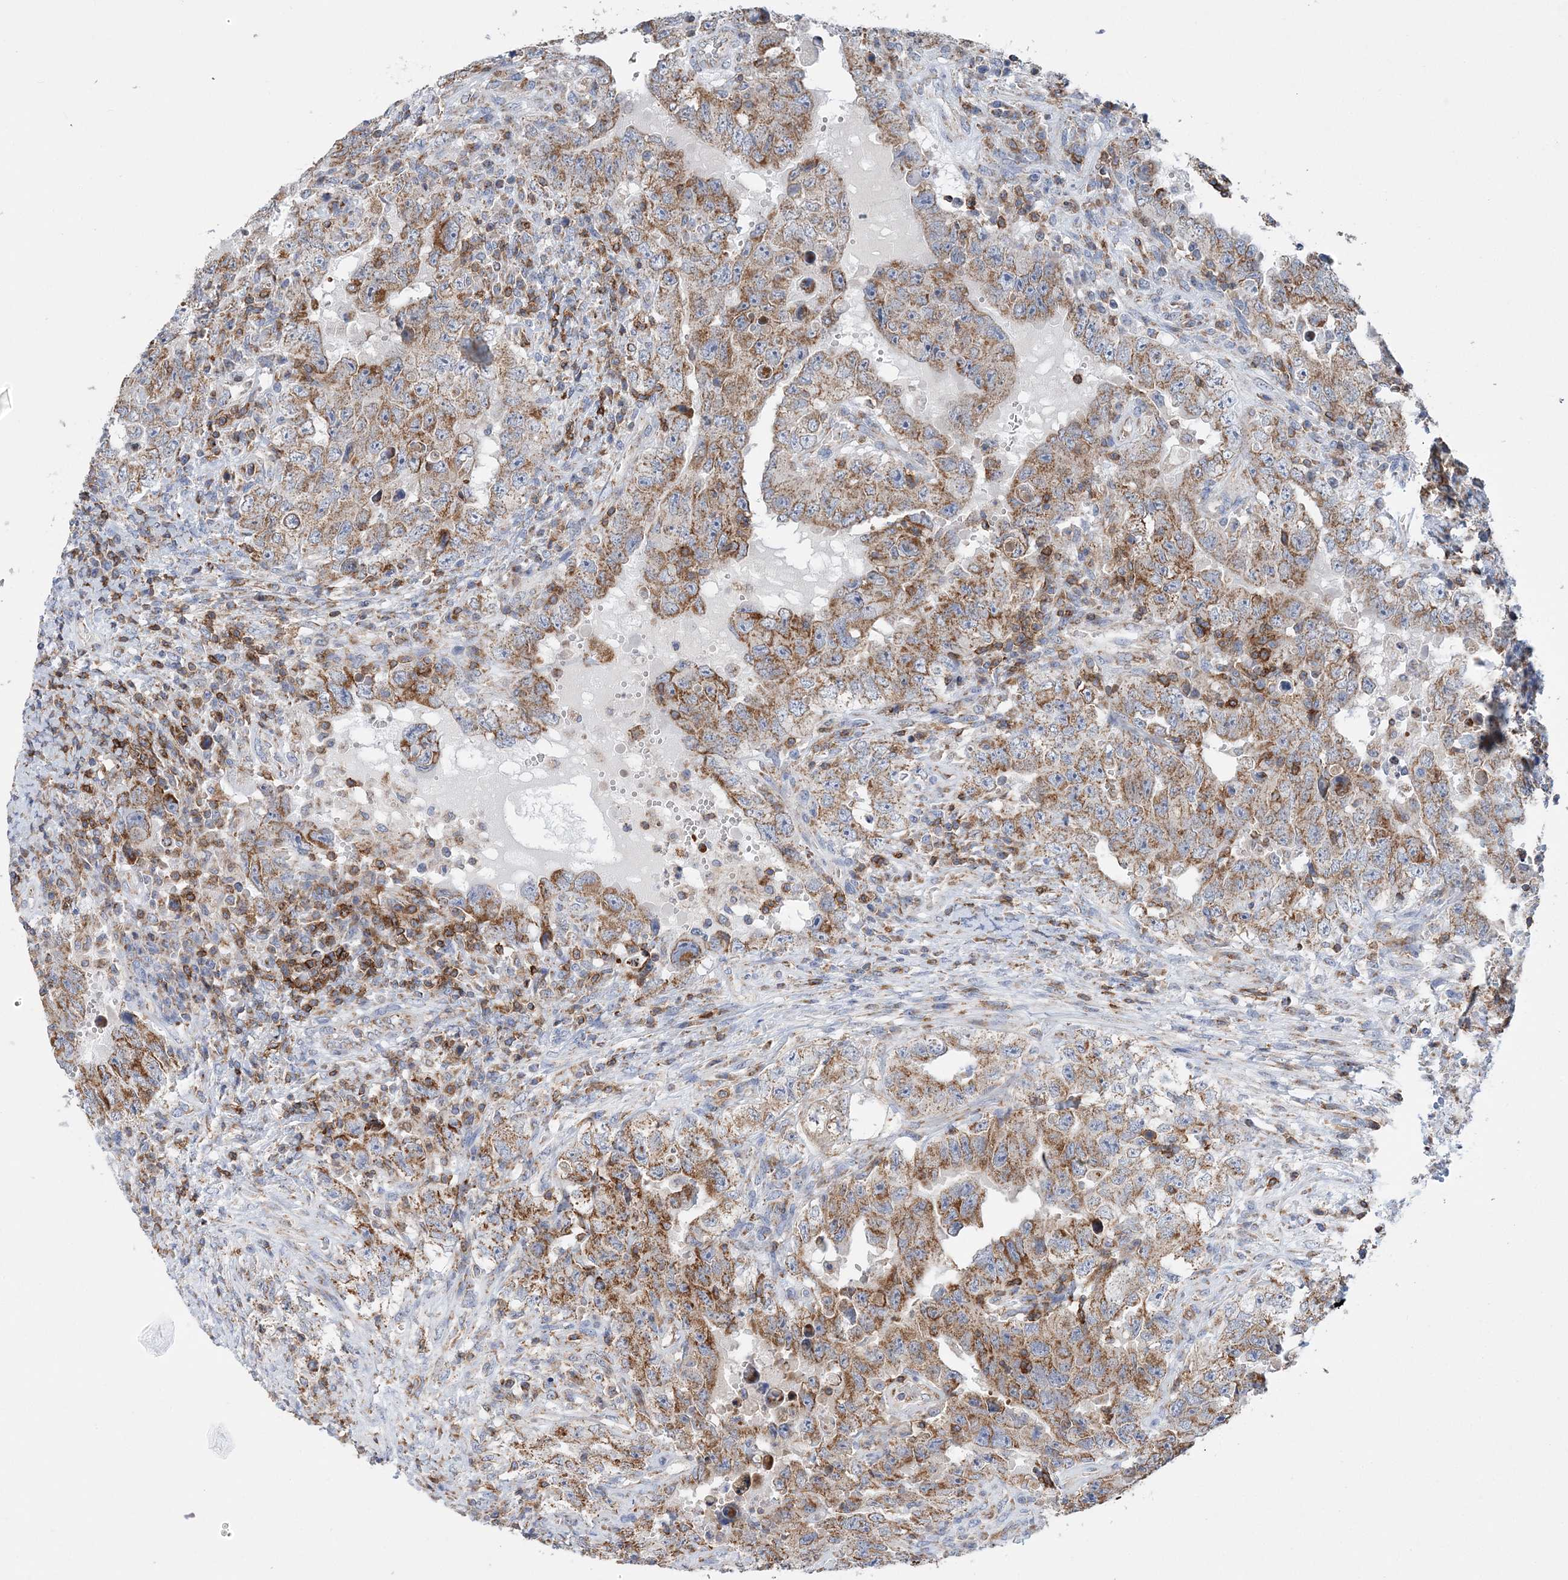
{"staining": {"intensity": "moderate", "quantity": ">75%", "location": "cytoplasmic/membranous"}, "tissue": "testis cancer", "cell_type": "Tumor cells", "image_type": "cancer", "snomed": [{"axis": "morphology", "description": "Carcinoma, Embryonal, NOS"}, {"axis": "topography", "description": "Testis"}], "caption": "A high-resolution image shows IHC staining of testis cancer (embryonal carcinoma), which reveals moderate cytoplasmic/membranous positivity in approximately >75% of tumor cells.", "gene": "TTC32", "patient": {"sex": "male", "age": 26}}